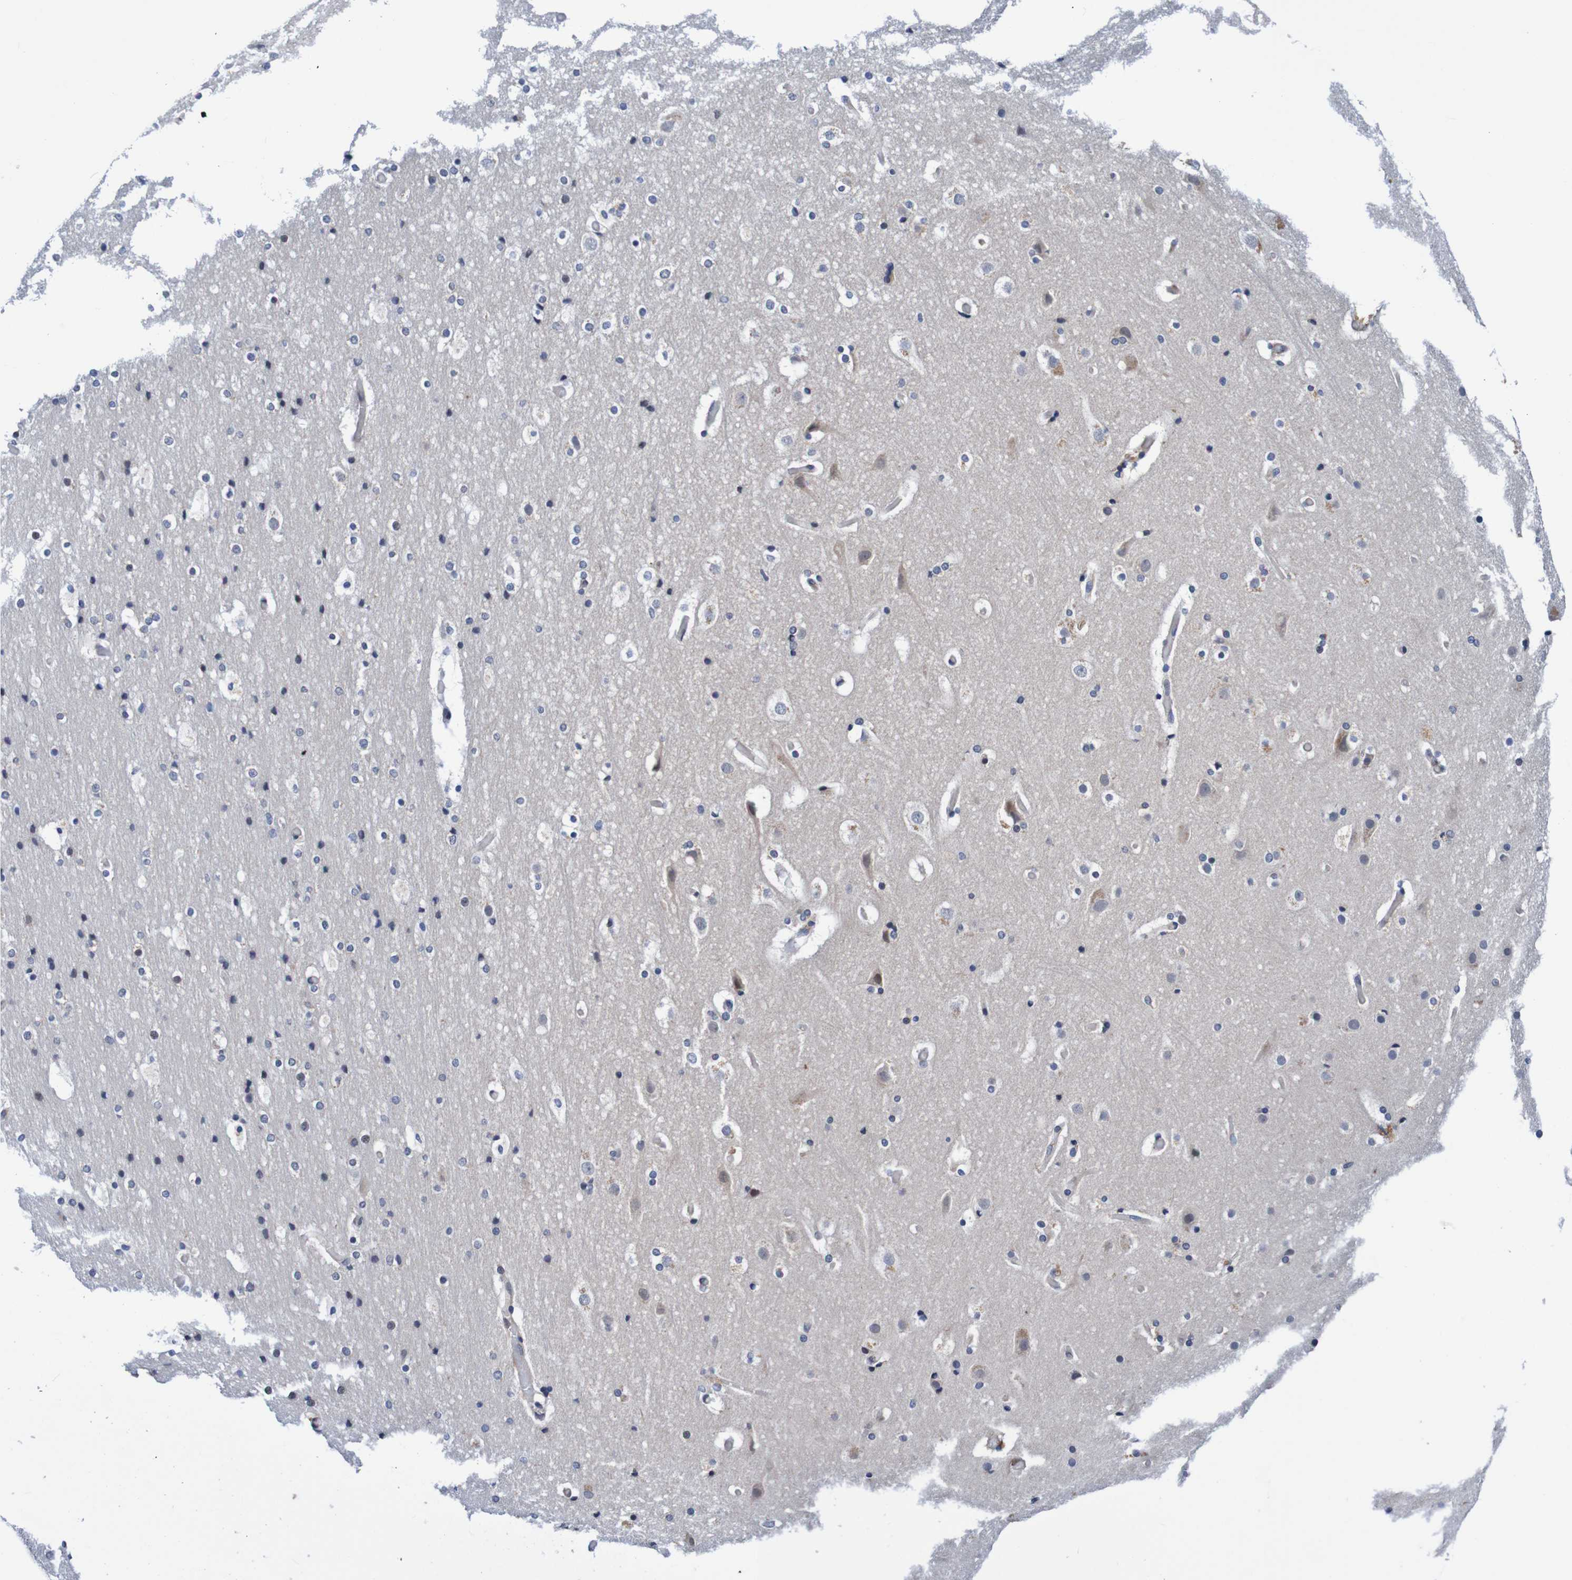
{"staining": {"intensity": "negative", "quantity": "none", "location": "none"}, "tissue": "cerebral cortex", "cell_type": "Endothelial cells", "image_type": "normal", "snomed": [{"axis": "morphology", "description": "Normal tissue, NOS"}, {"axis": "topography", "description": "Cerebral cortex"}], "caption": "This is a histopathology image of immunohistochemistry (IHC) staining of normal cerebral cortex, which shows no staining in endothelial cells. (Stains: DAB (3,3'-diaminobenzidine) IHC with hematoxylin counter stain, Microscopy: brightfield microscopy at high magnification).", "gene": "CPED1", "patient": {"sex": "male", "age": 57}}